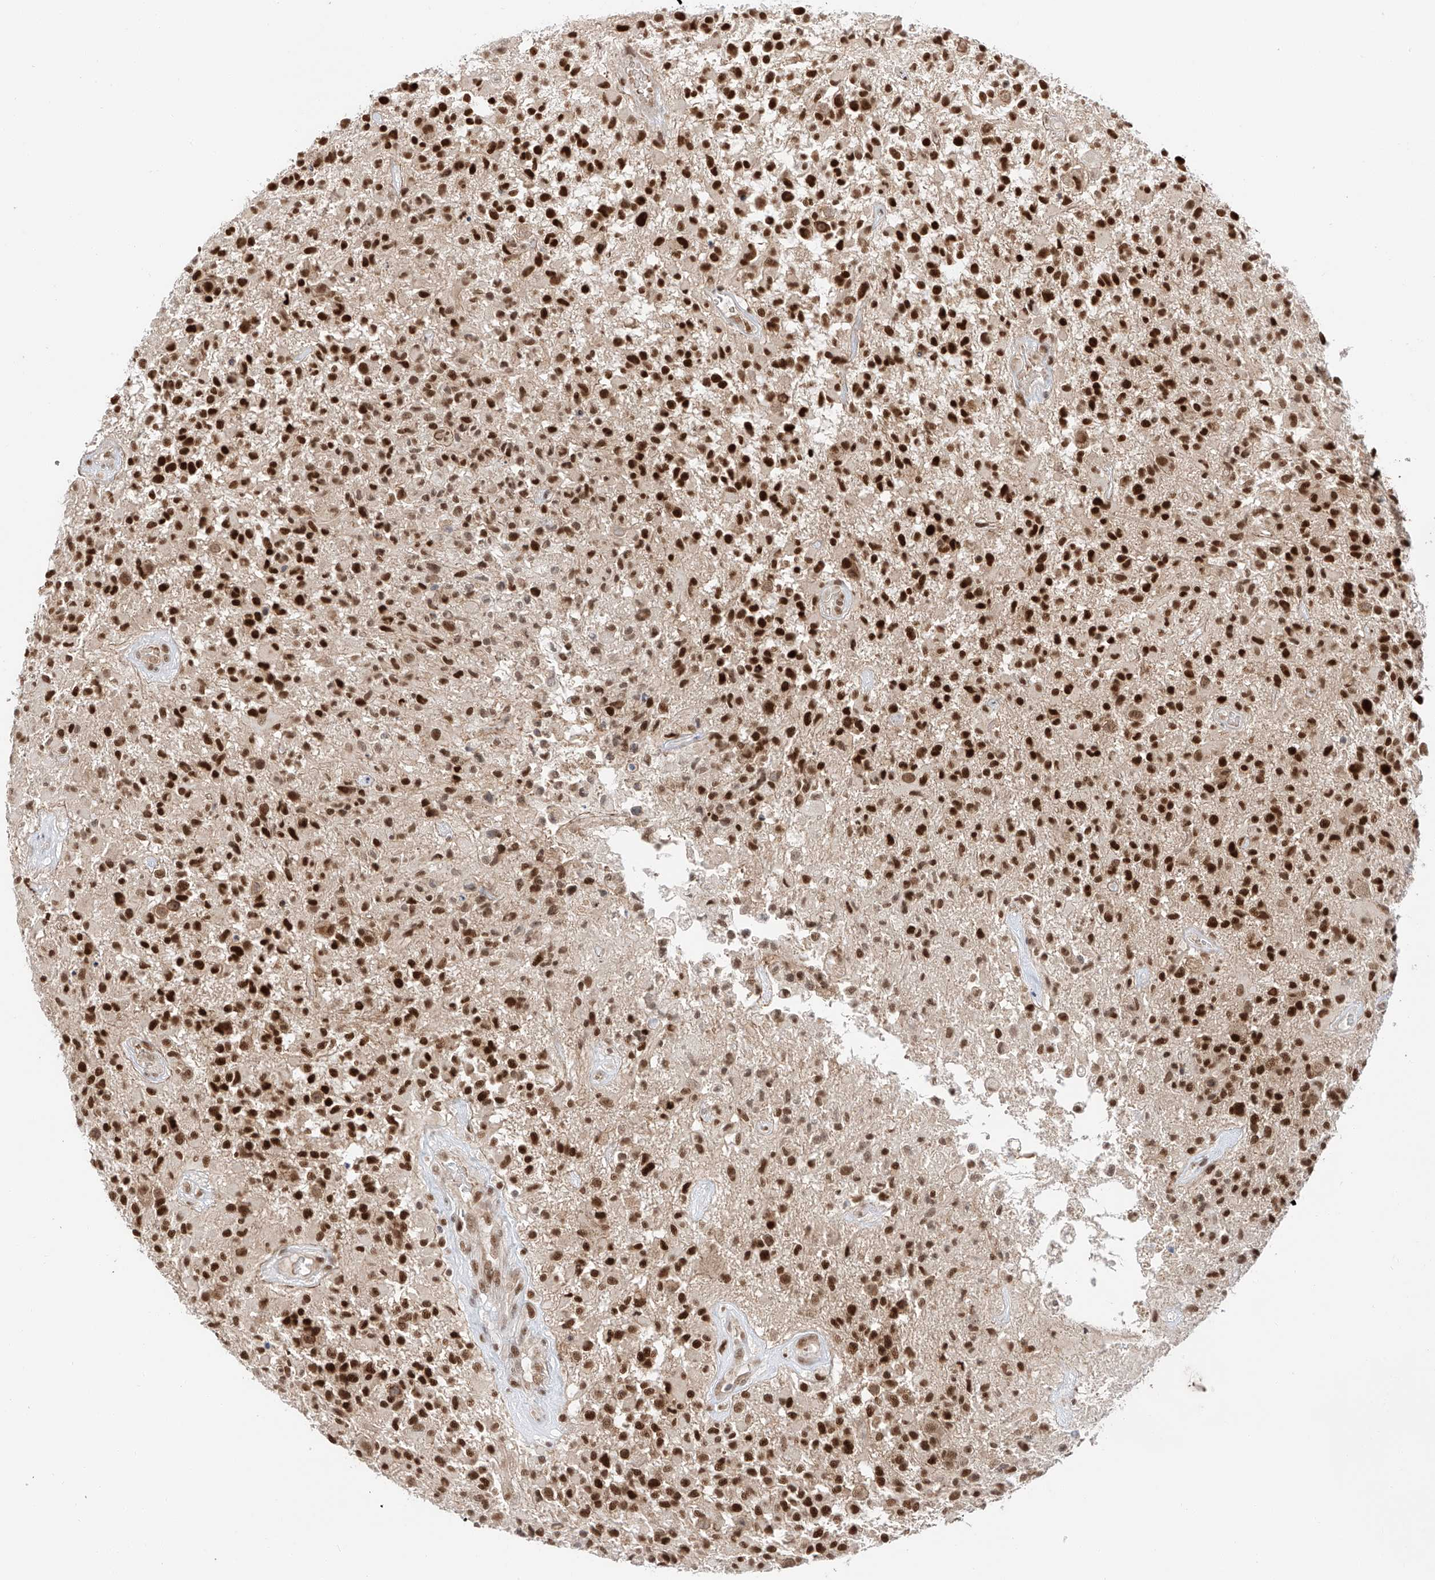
{"staining": {"intensity": "strong", "quantity": ">75%", "location": "nuclear"}, "tissue": "glioma", "cell_type": "Tumor cells", "image_type": "cancer", "snomed": [{"axis": "morphology", "description": "Glioma, malignant, High grade"}, {"axis": "morphology", "description": "Glioblastoma, NOS"}, {"axis": "topography", "description": "Brain"}], "caption": "Glioblastoma was stained to show a protein in brown. There is high levels of strong nuclear staining in about >75% of tumor cells. (brown staining indicates protein expression, while blue staining denotes nuclei).", "gene": "POGK", "patient": {"sex": "male", "age": 60}}